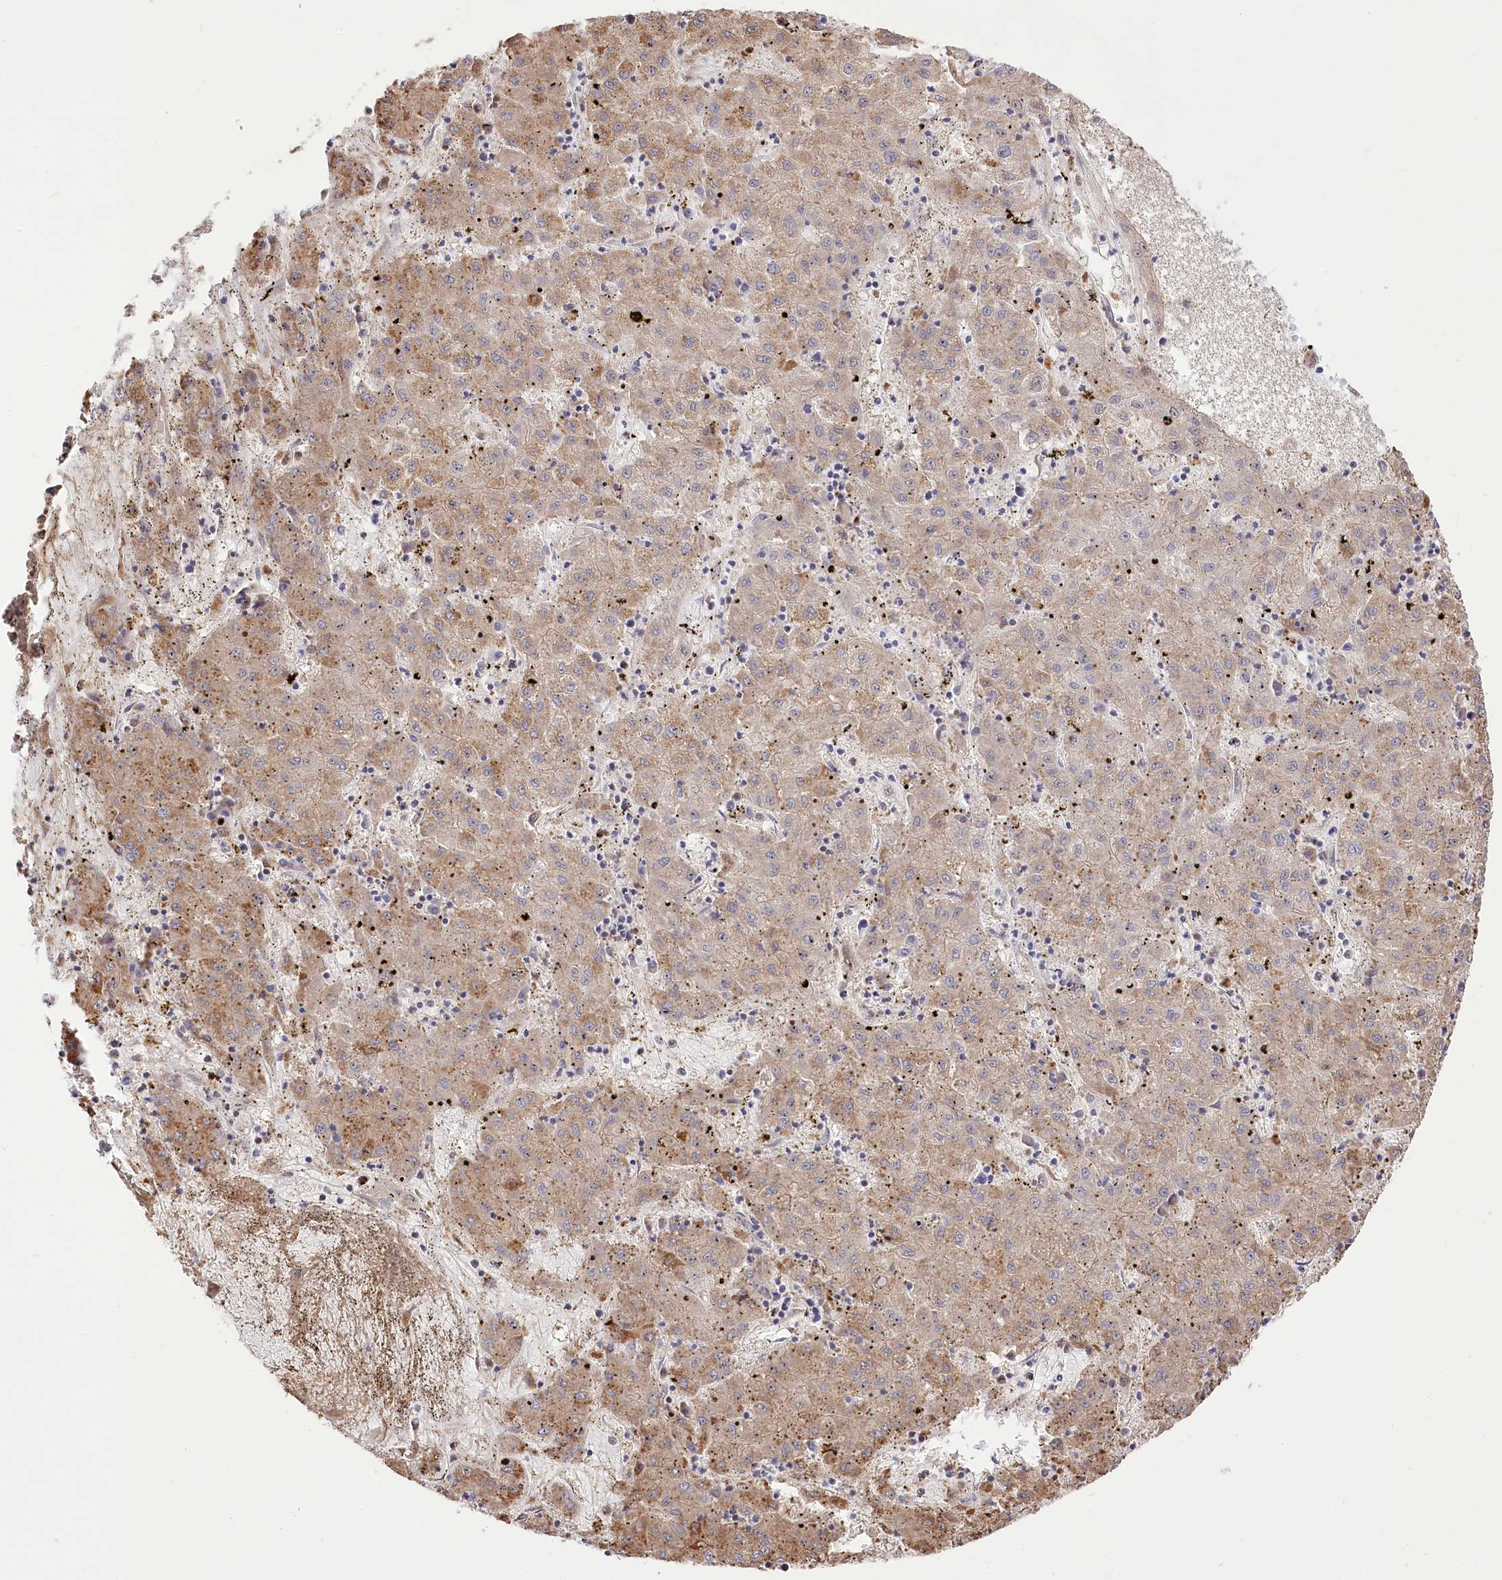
{"staining": {"intensity": "weak", "quantity": ">75%", "location": "cytoplasmic/membranous"}, "tissue": "liver cancer", "cell_type": "Tumor cells", "image_type": "cancer", "snomed": [{"axis": "morphology", "description": "Carcinoma, Hepatocellular, NOS"}, {"axis": "topography", "description": "Liver"}], "caption": "IHC micrograph of human hepatocellular carcinoma (liver) stained for a protein (brown), which demonstrates low levels of weak cytoplasmic/membranous staining in approximately >75% of tumor cells.", "gene": "RNF24", "patient": {"sex": "male", "age": 72}}